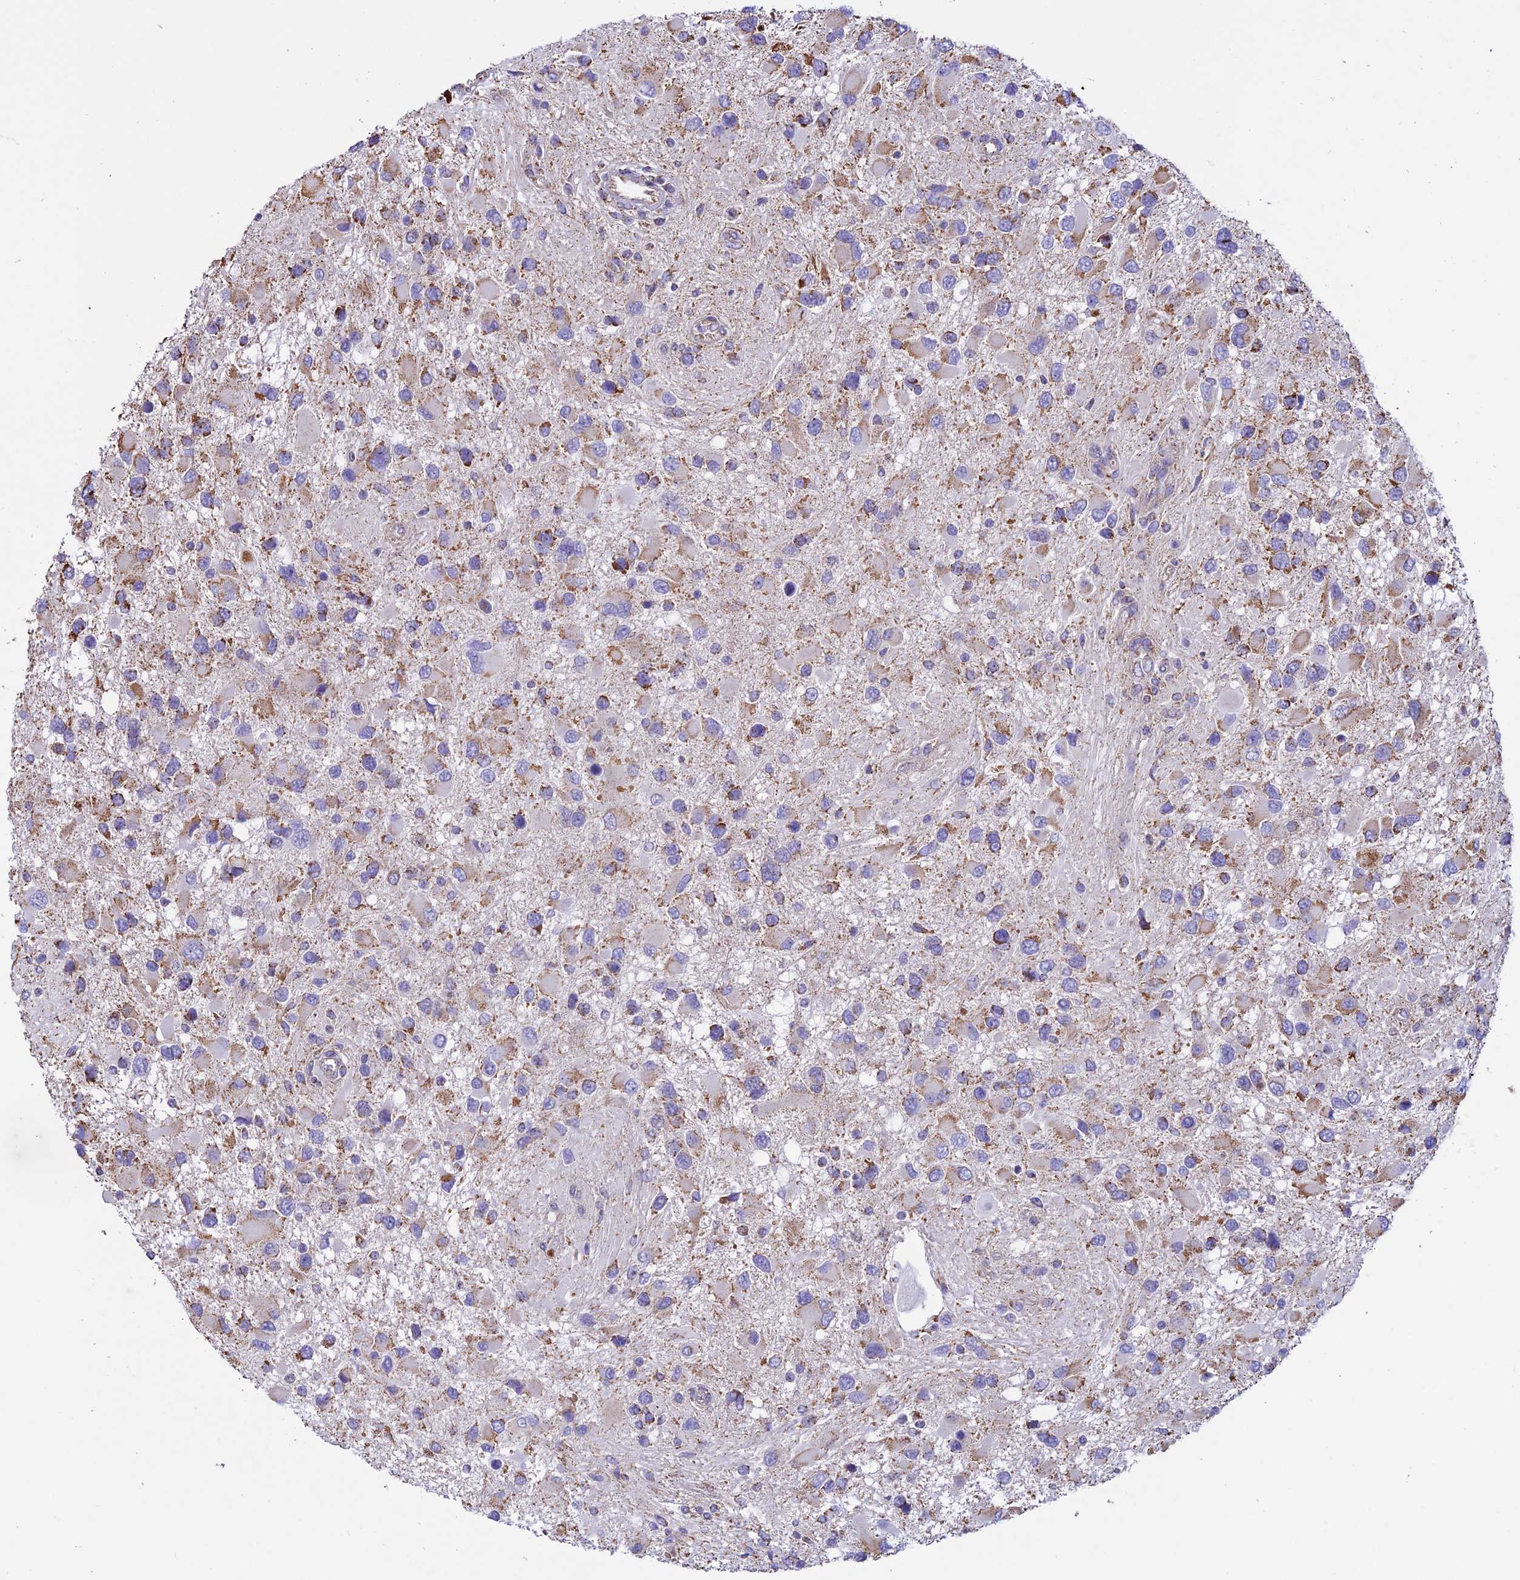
{"staining": {"intensity": "moderate", "quantity": ">75%", "location": "cytoplasmic/membranous"}, "tissue": "glioma", "cell_type": "Tumor cells", "image_type": "cancer", "snomed": [{"axis": "morphology", "description": "Glioma, malignant, High grade"}, {"axis": "topography", "description": "Brain"}], "caption": "DAB immunohistochemical staining of glioma demonstrates moderate cytoplasmic/membranous protein expression in about >75% of tumor cells.", "gene": "OR2W3", "patient": {"sex": "male", "age": 53}}